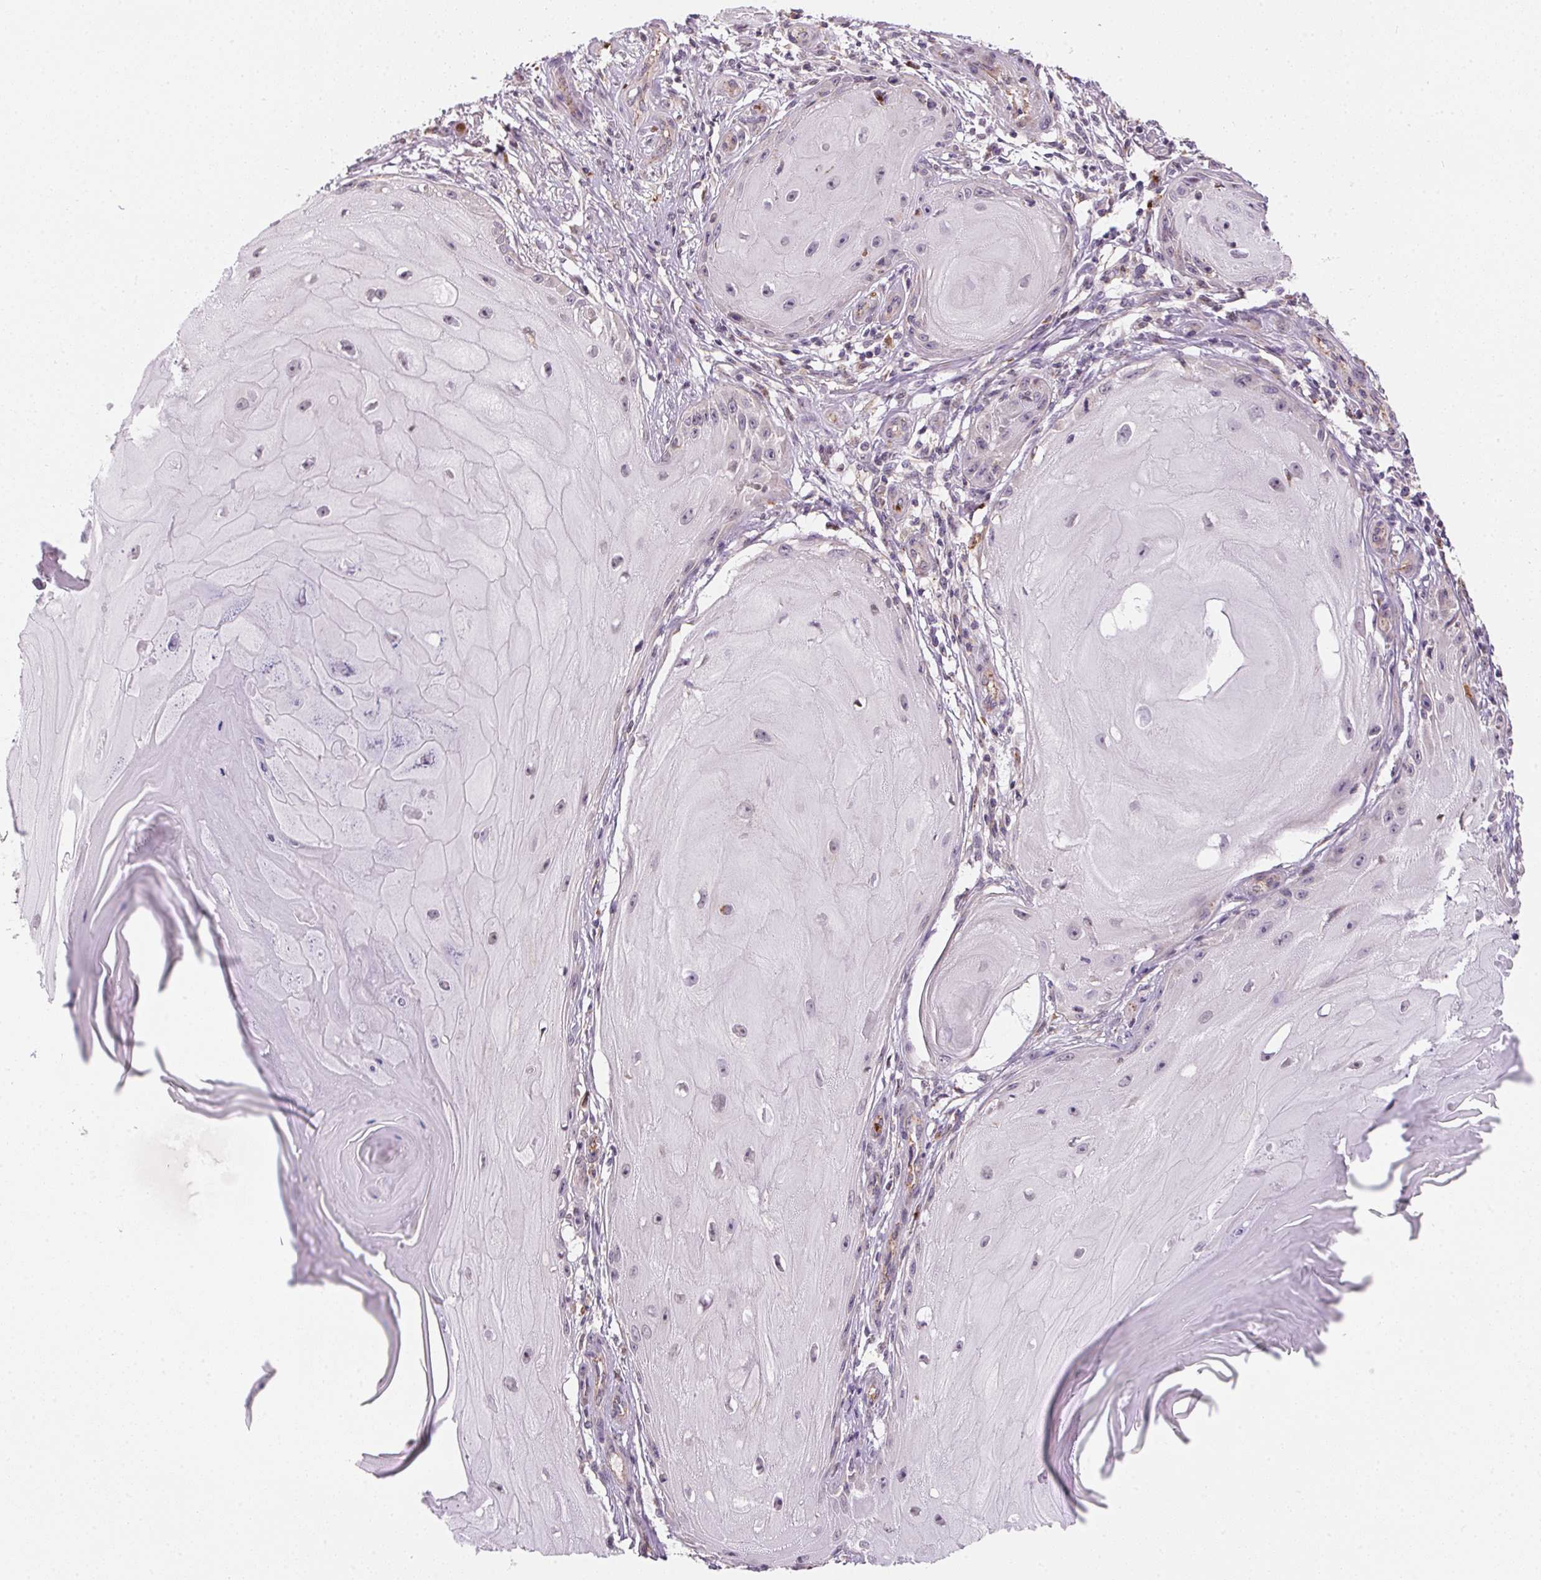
{"staining": {"intensity": "negative", "quantity": "none", "location": "none"}, "tissue": "skin cancer", "cell_type": "Tumor cells", "image_type": "cancer", "snomed": [{"axis": "morphology", "description": "Squamous cell carcinoma, NOS"}, {"axis": "topography", "description": "Skin"}], "caption": "High magnification brightfield microscopy of skin squamous cell carcinoma stained with DAB (brown) and counterstained with hematoxylin (blue): tumor cells show no significant expression.", "gene": "METTL13", "patient": {"sex": "female", "age": 77}}